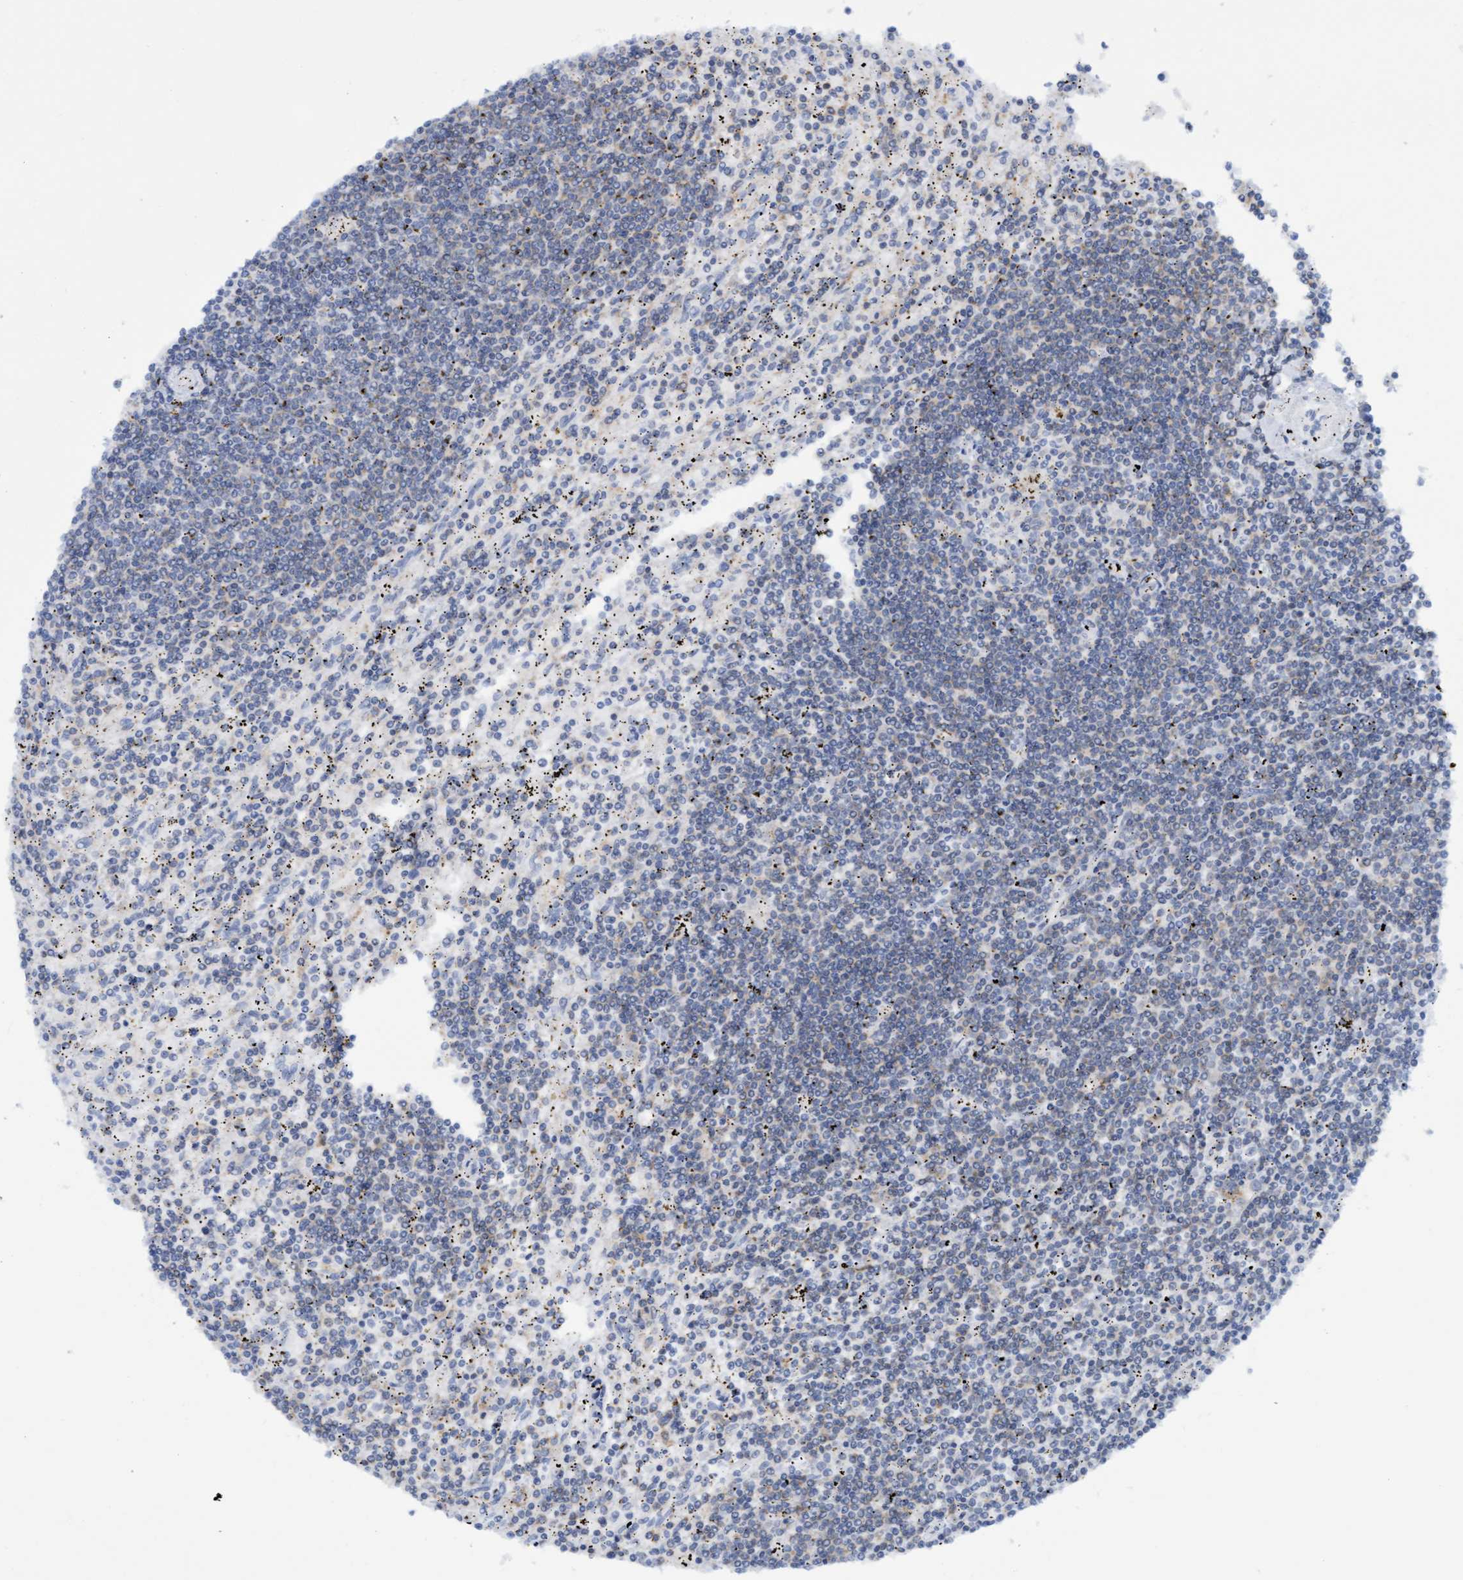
{"staining": {"intensity": "negative", "quantity": "none", "location": "none"}, "tissue": "lymphoma", "cell_type": "Tumor cells", "image_type": "cancer", "snomed": [{"axis": "morphology", "description": "Malignant lymphoma, non-Hodgkin's type, Low grade"}, {"axis": "topography", "description": "Spleen"}], "caption": "DAB (3,3'-diaminobenzidine) immunohistochemical staining of human lymphoma demonstrates no significant positivity in tumor cells.", "gene": "FNBP1", "patient": {"sex": "male", "age": 76}}